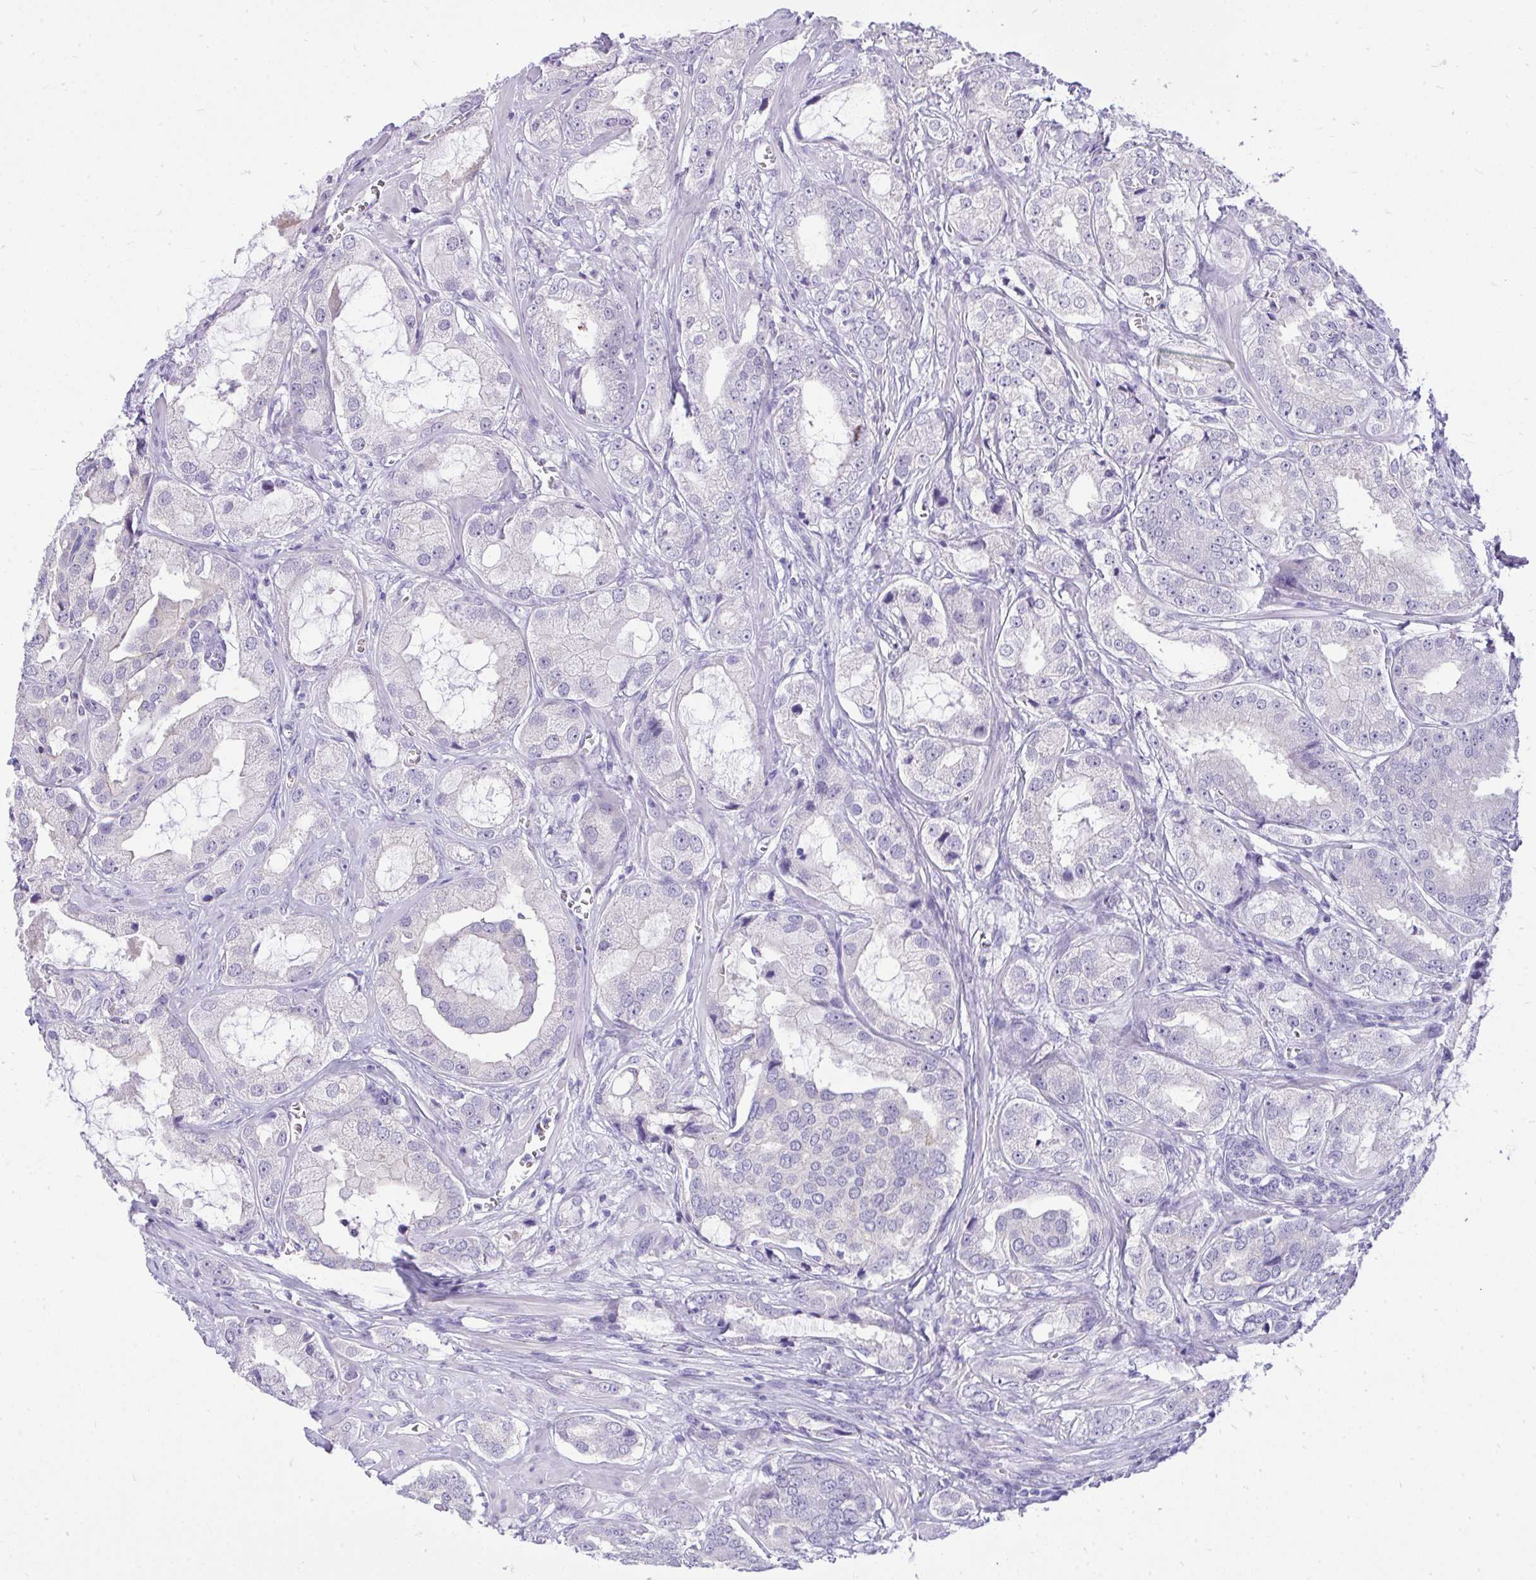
{"staining": {"intensity": "negative", "quantity": "none", "location": "none"}, "tissue": "prostate cancer", "cell_type": "Tumor cells", "image_type": "cancer", "snomed": [{"axis": "morphology", "description": "Adenocarcinoma, High grade"}, {"axis": "topography", "description": "Prostate"}], "caption": "The immunohistochemistry histopathology image has no significant expression in tumor cells of prostate cancer tissue.", "gene": "PRM2", "patient": {"sex": "male", "age": 64}}